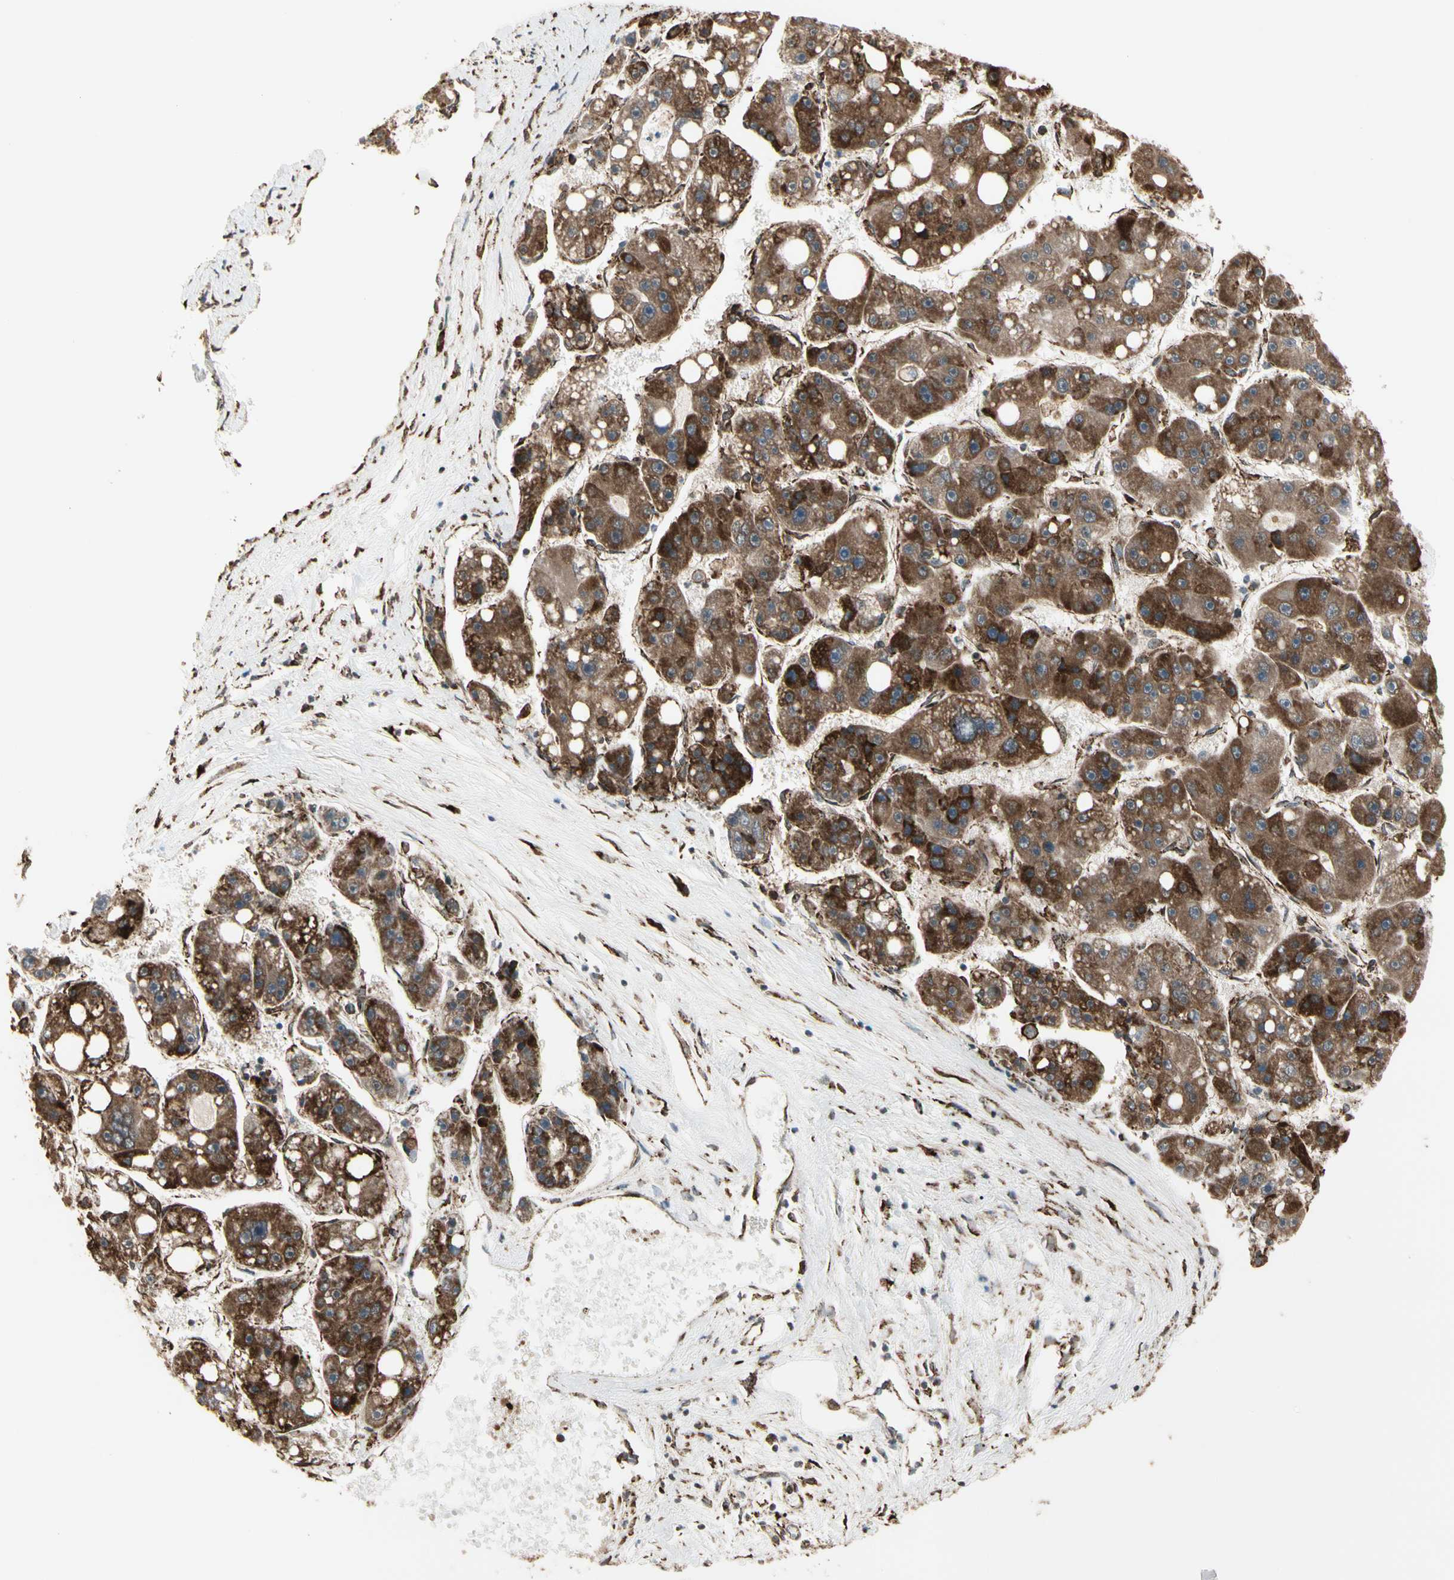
{"staining": {"intensity": "strong", "quantity": ">75%", "location": "cytoplasmic/membranous"}, "tissue": "liver cancer", "cell_type": "Tumor cells", "image_type": "cancer", "snomed": [{"axis": "morphology", "description": "Carcinoma, Hepatocellular, NOS"}, {"axis": "topography", "description": "Liver"}], "caption": "An image of human liver hepatocellular carcinoma stained for a protein exhibits strong cytoplasmic/membranous brown staining in tumor cells.", "gene": "HSP90B1", "patient": {"sex": "female", "age": 61}}